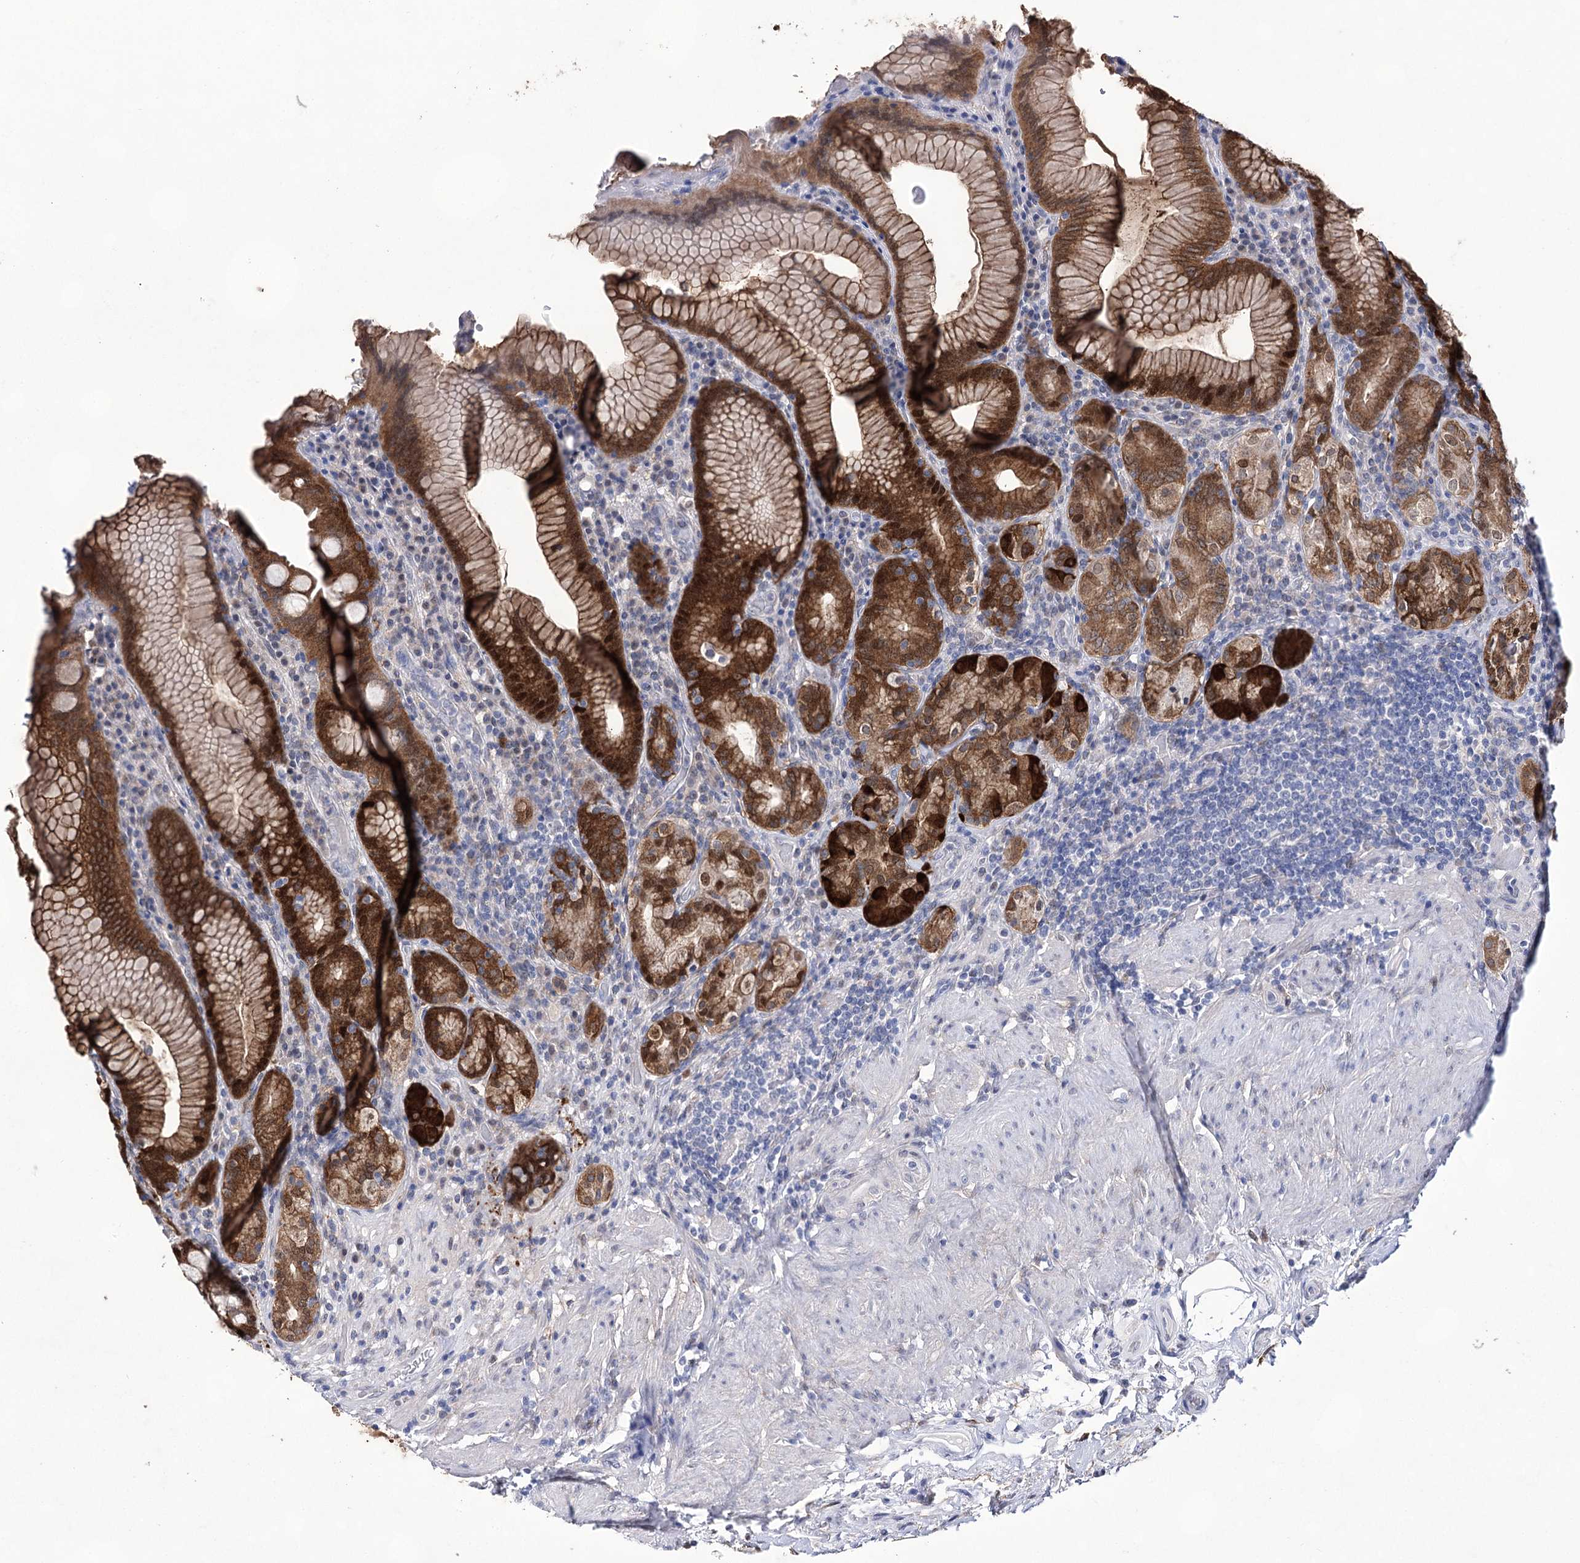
{"staining": {"intensity": "strong", "quantity": ">75%", "location": "cytoplasmic/membranous,nuclear"}, "tissue": "stomach", "cell_type": "Glandular cells", "image_type": "normal", "snomed": [{"axis": "morphology", "description": "Normal tissue, NOS"}, {"axis": "topography", "description": "Stomach, upper"}, {"axis": "topography", "description": "Stomach, lower"}], "caption": "Glandular cells reveal high levels of strong cytoplasmic/membranous,nuclear positivity in about >75% of cells in unremarkable human stomach.", "gene": "UGDH", "patient": {"sex": "female", "age": 76}}